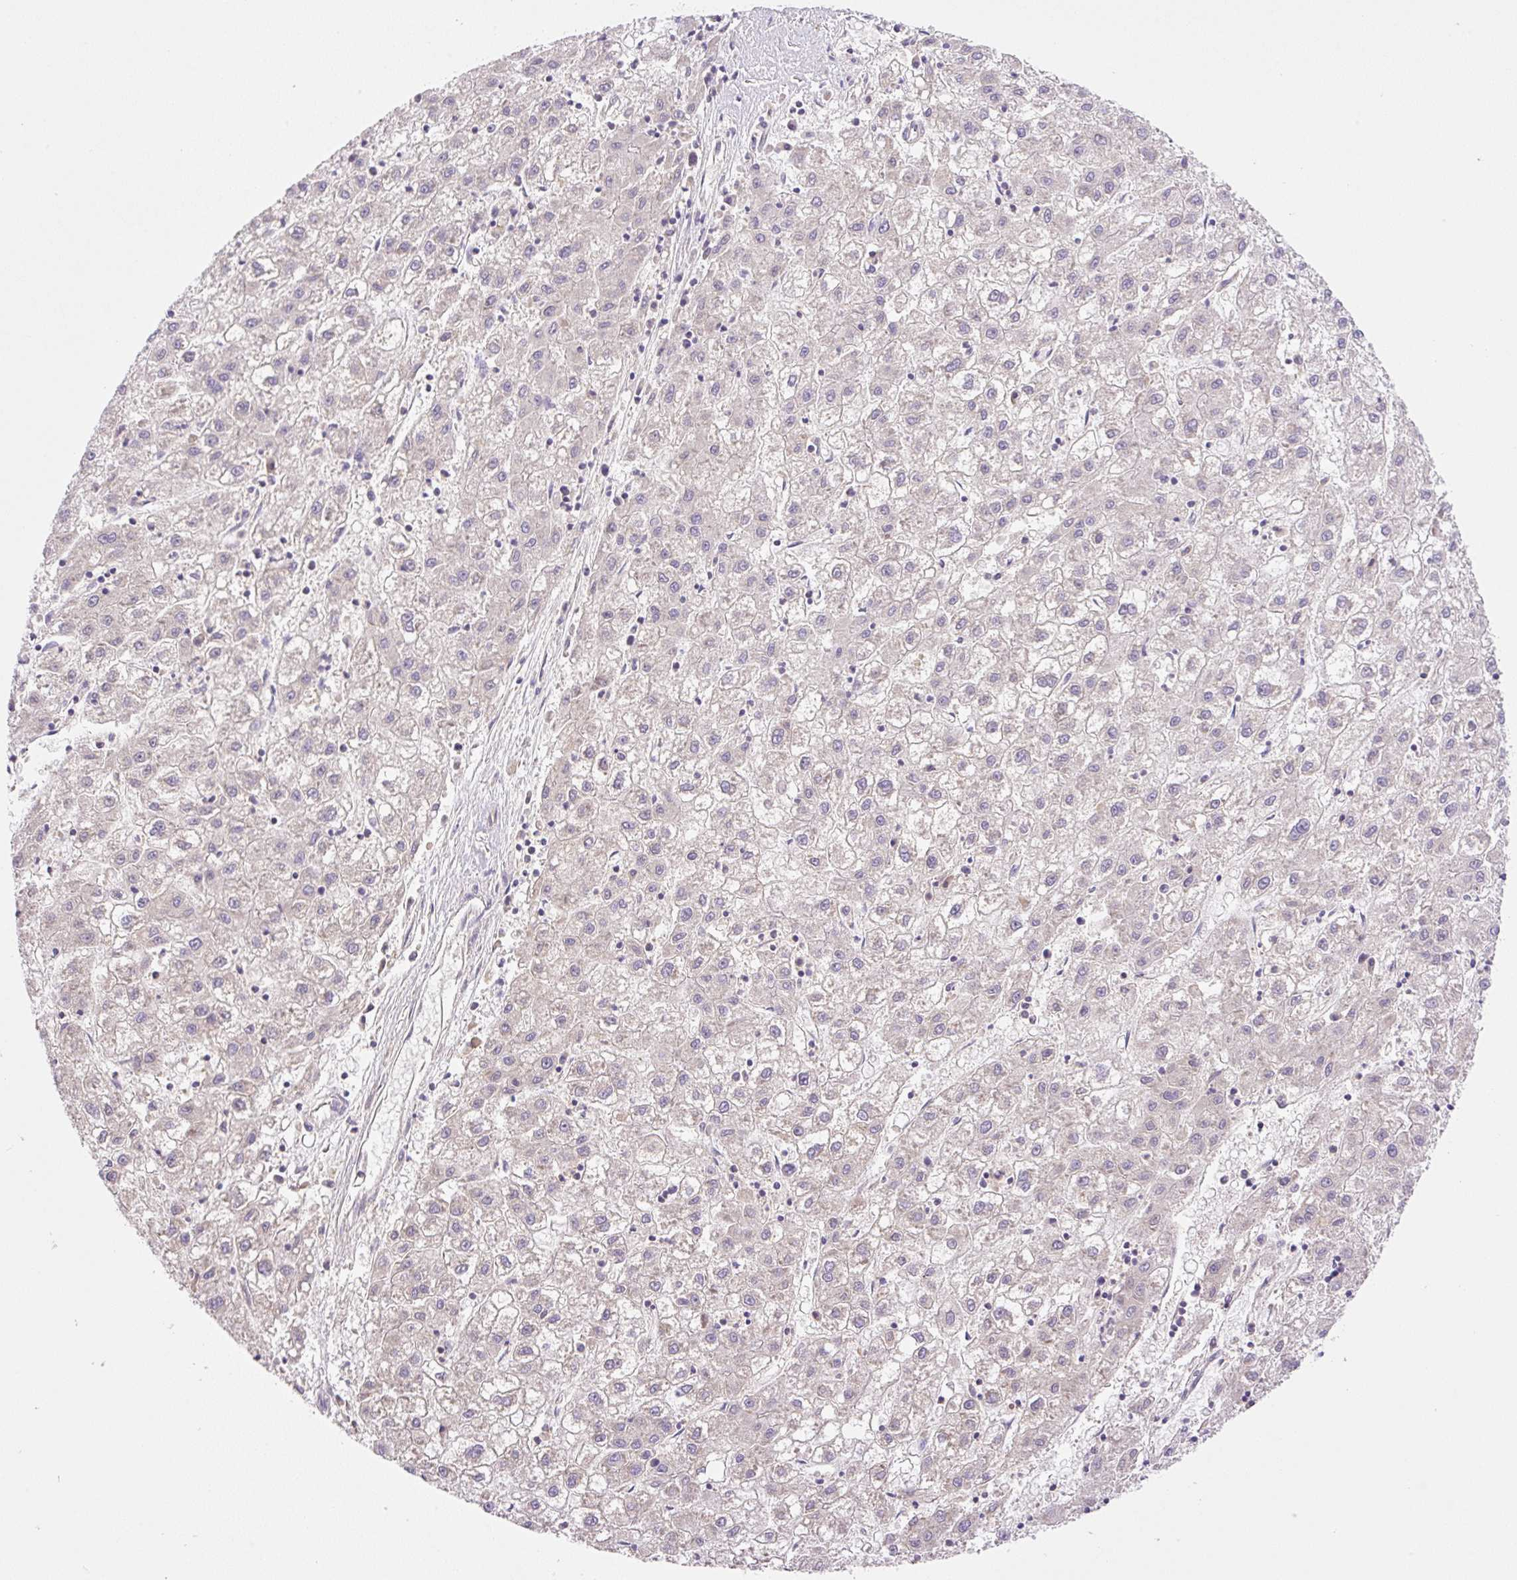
{"staining": {"intensity": "negative", "quantity": "none", "location": "none"}, "tissue": "liver cancer", "cell_type": "Tumor cells", "image_type": "cancer", "snomed": [{"axis": "morphology", "description": "Carcinoma, Hepatocellular, NOS"}, {"axis": "topography", "description": "Liver"}], "caption": "The photomicrograph reveals no staining of tumor cells in liver hepatocellular carcinoma. The staining was performed using DAB (3,3'-diaminobenzidine) to visualize the protein expression in brown, while the nuclei were stained in blue with hematoxylin (Magnification: 20x).", "gene": "COX8A", "patient": {"sex": "male", "age": 72}}